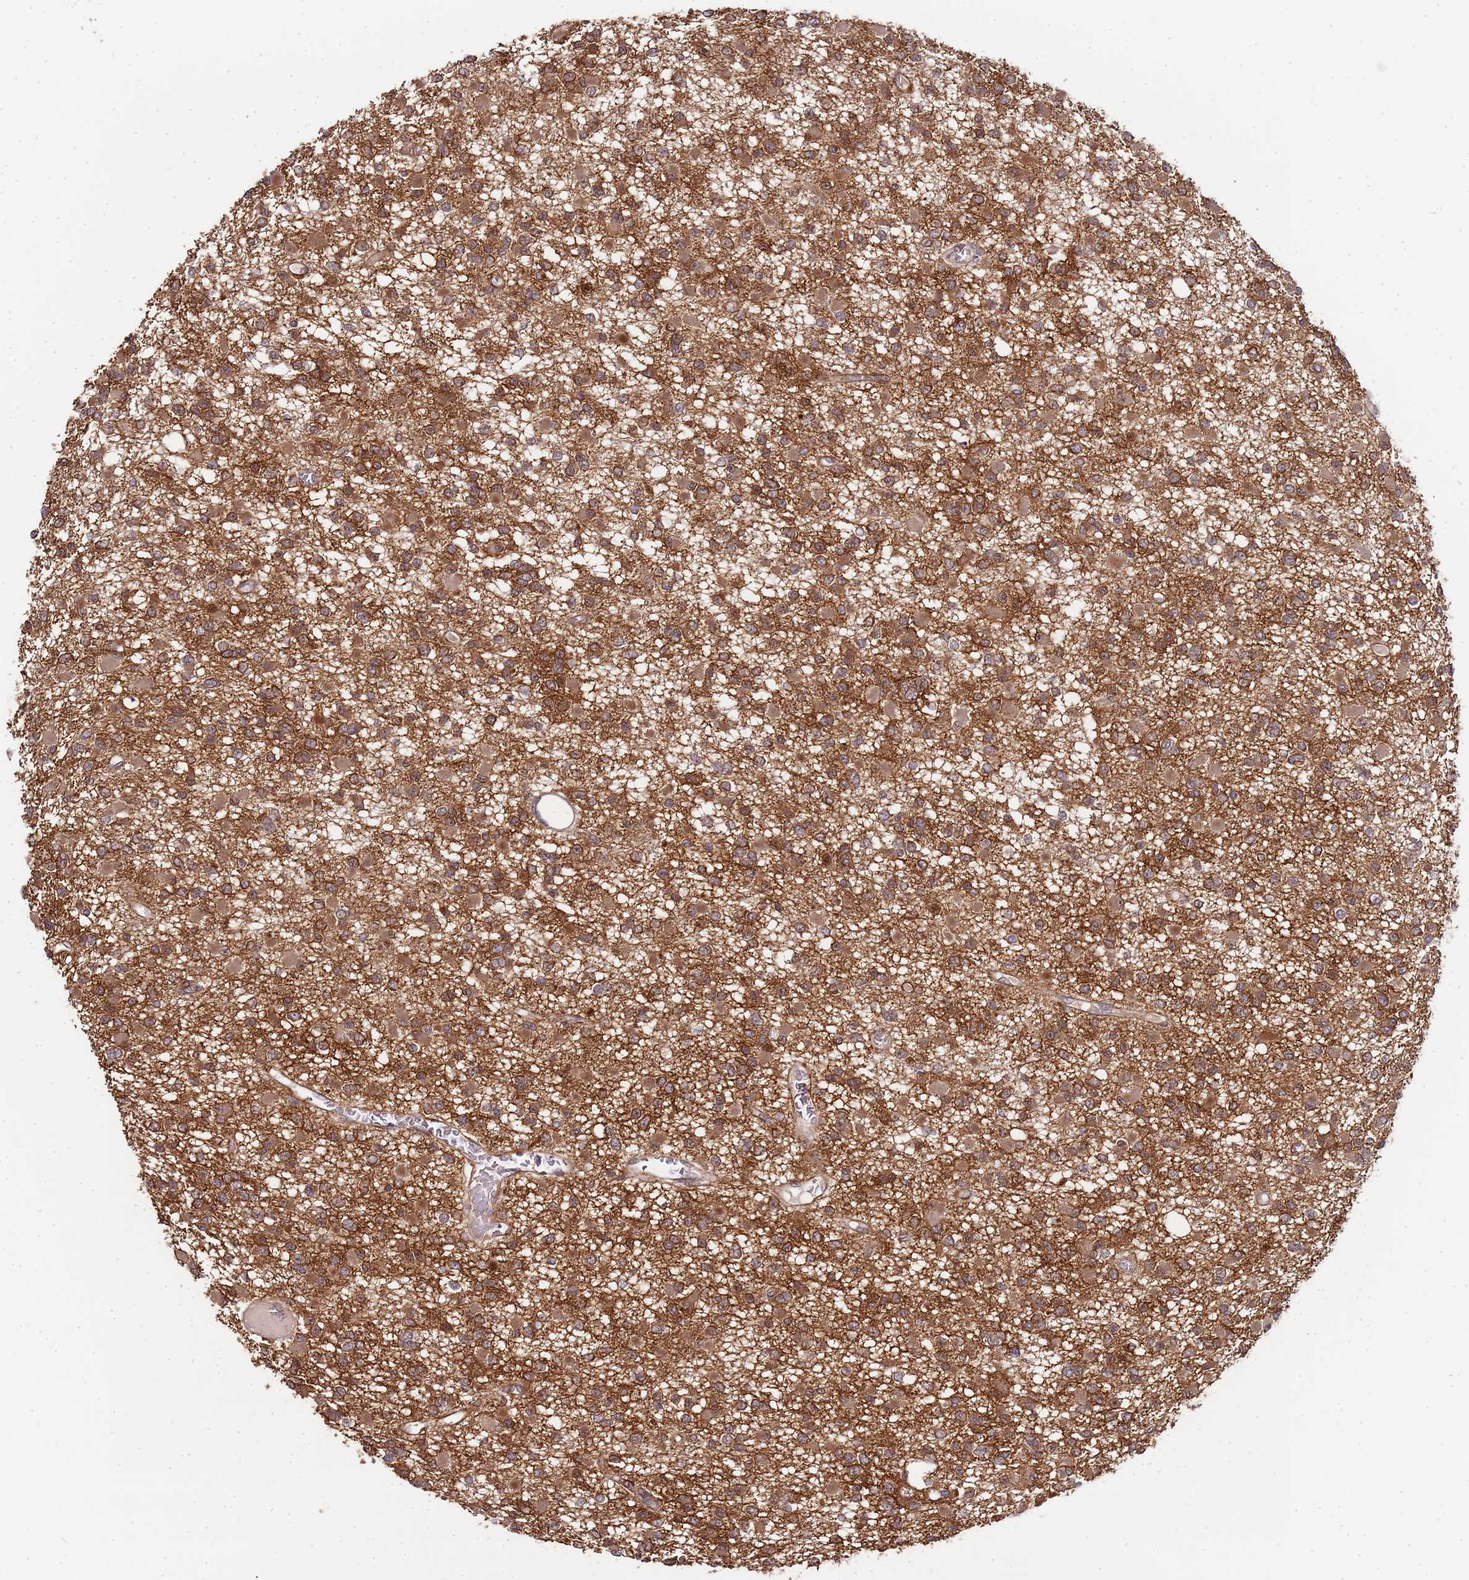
{"staining": {"intensity": "moderate", "quantity": ">75%", "location": "cytoplasmic/membranous"}, "tissue": "glioma", "cell_type": "Tumor cells", "image_type": "cancer", "snomed": [{"axis": "morphology", "description": "Glioma, malignant, Low grade"}, {"axis": "topography", "description": "Brain"}], "caption": "Immunohistochemistry (IHC) staining of glioma, which displays medium levels of moderate cytoplasmic/membranous staining in about >75% of tumor cells indicating moderate cytoplasmic/membranous protein expression. The staining was performed using DAB (brown) for protein detection and nuclei were counterstained in hematoxylin (blue).", "gene": "EDC3", "patient": {"sex": "female", "age": 22}}